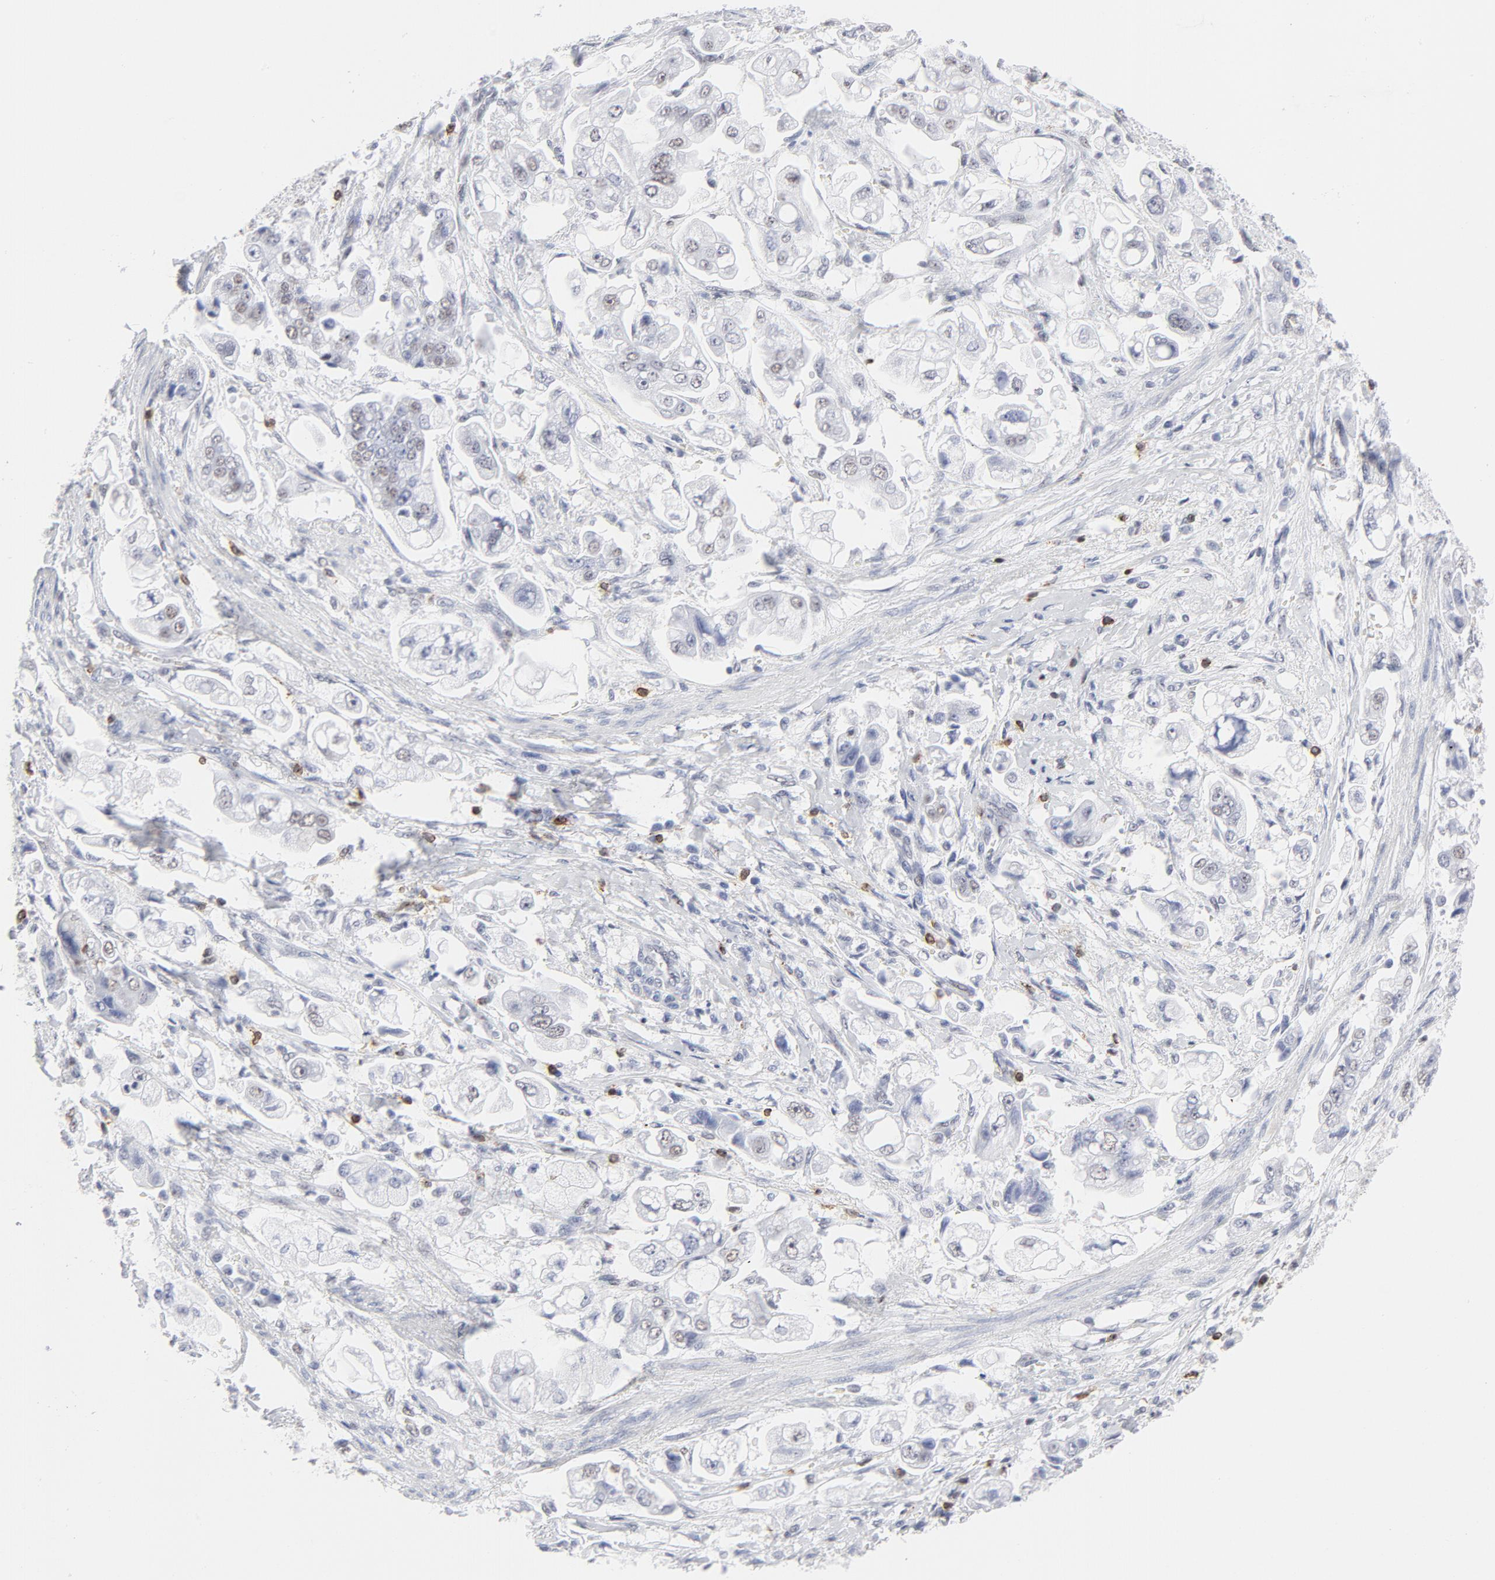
{"staining": {"intensity": "weak", "quantity": "25%-75%", "location": "nuclear"}, "tissue": "stomach cancer", "cell_type": "Tumor cells", "image_type": "cancer", "snomed": [{"axis": "morphology", "description": "Adenocarcinoma, NOS"}, {"axis": "topography", "description": "Stomach"}], "caption": "Immunohistochemistry of human stomach cancer (adenocarcinoma) demonstrates low levels of weak nuclear positivity in about 25%-75% of tumor cells.", "gene": "CD2", "patient": {"sex": "male", "age": 62}}